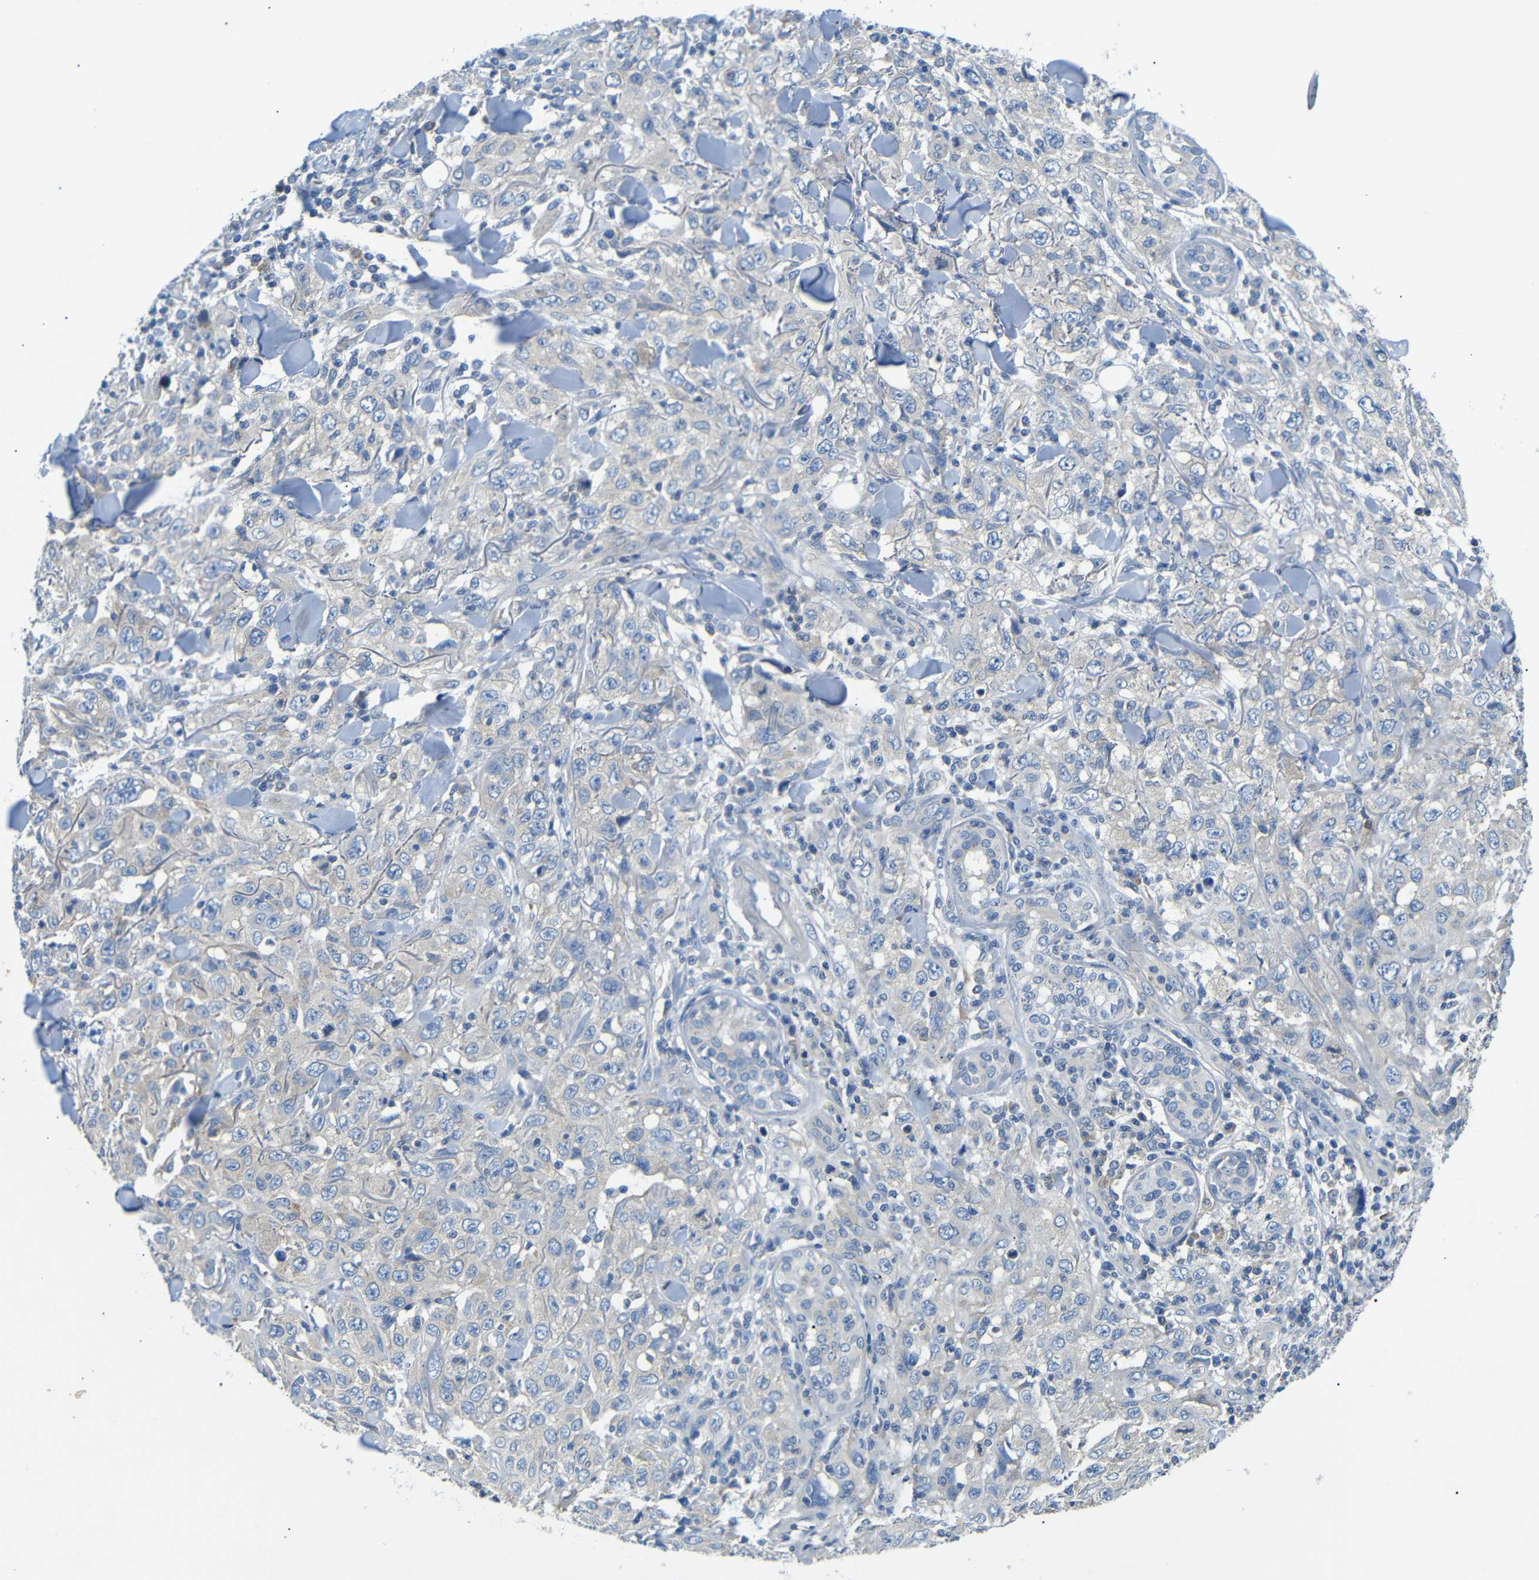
{"staining": {"intensity": "negative", "quantity": "none", "location": "none"}, "tissue": "skin cancer", "cell_type": "Tumor cells", "image_type": "cancer", "snomed": [{"axis": "morphology", "description": "Squamous cell carcinoma, NOS"}, {"axis": "topography", "description": "Skin"}], "caption": "DAB (3,3'-diaminobenzidine) immunohistochemical staining of skin cancer shows no significant staining in tumor cells.", "gene": "DCP1A", "patient": {"sex": "female", "age": 88}}